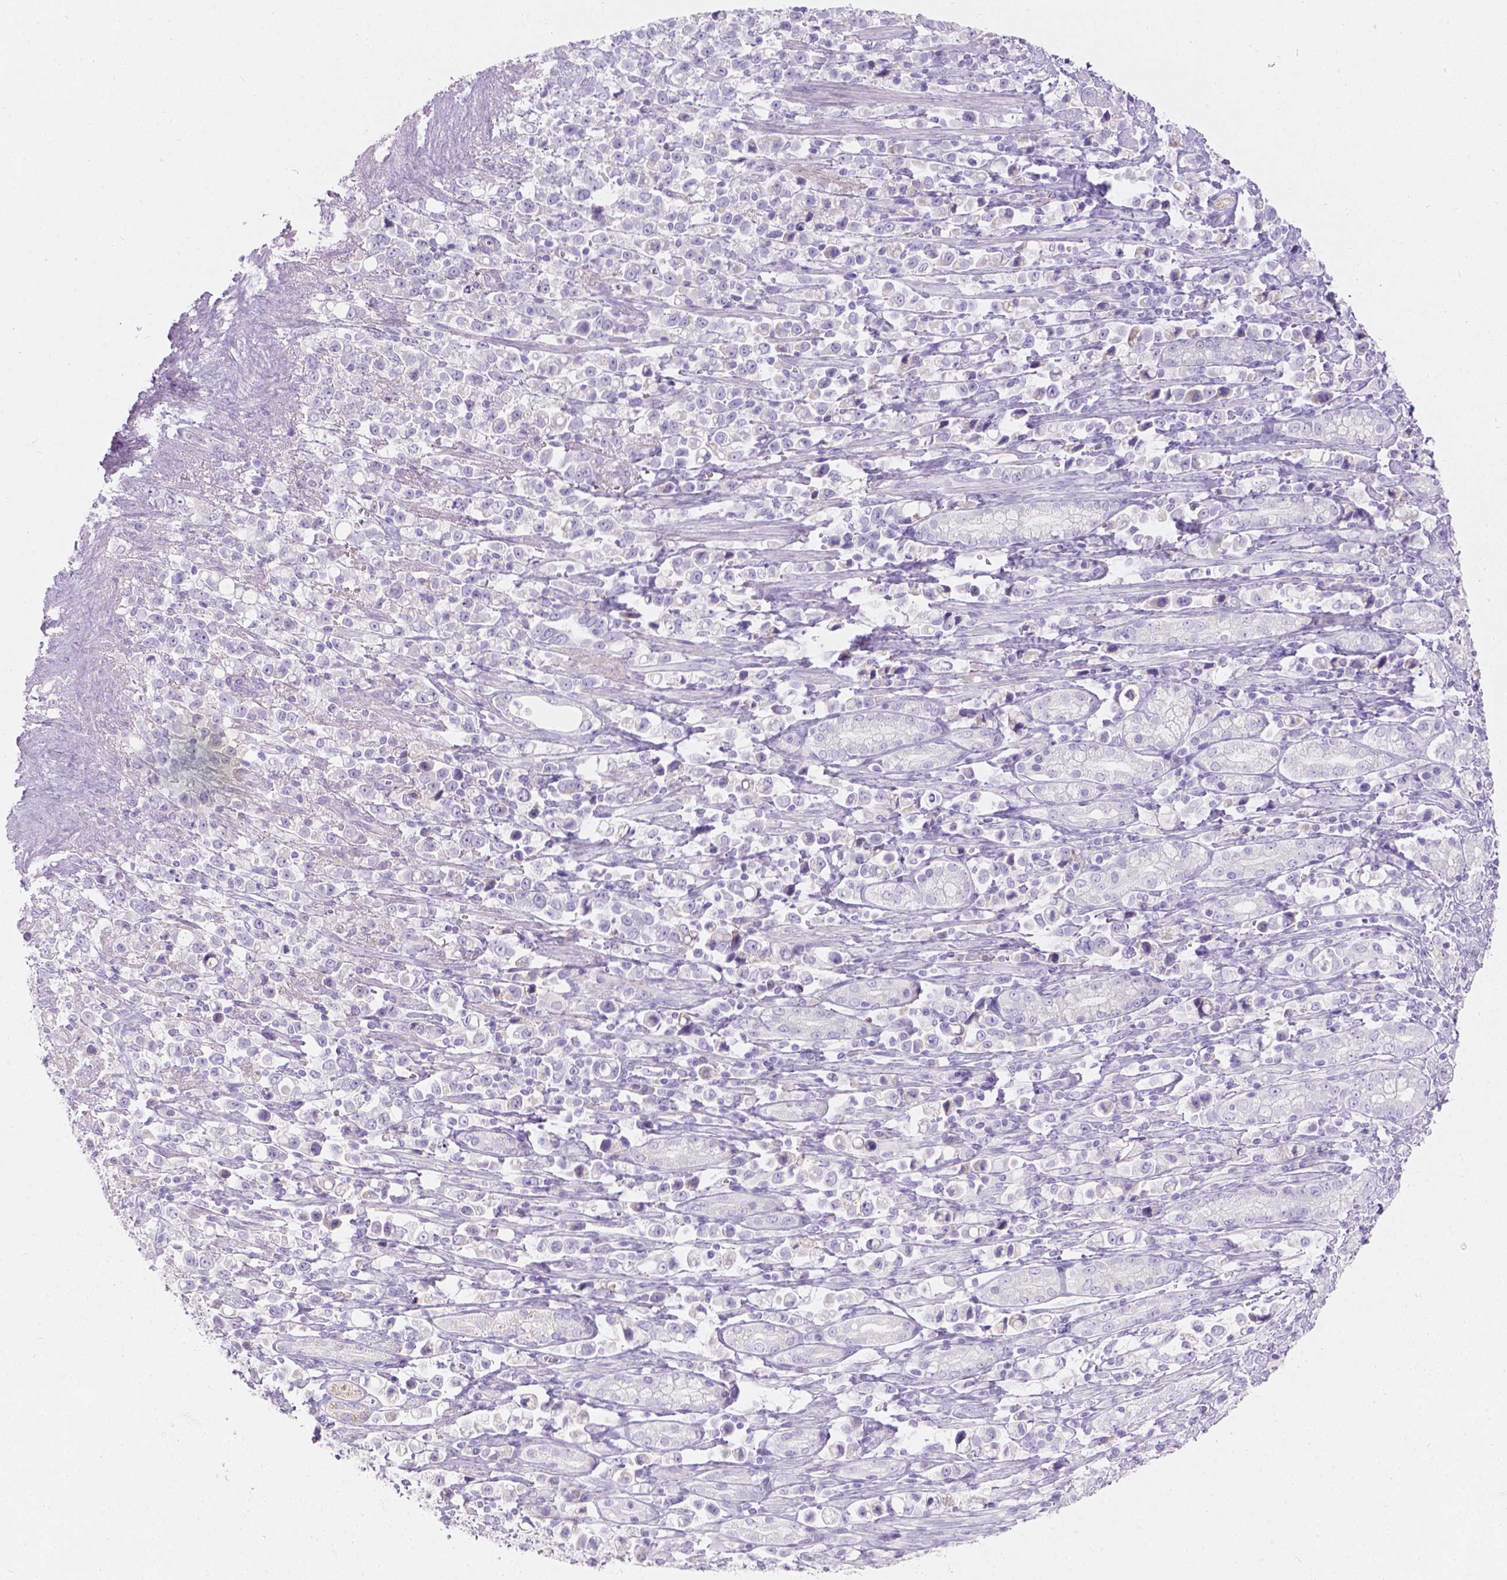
{"staining": {"intensity": "negative", "quantity": "none", "location": "none"}, "tissue": "stomach cancer", "cell_type": "Tumor cells", "image_type": "cancer", "snomed": [{"axis": "morphology", "description": "Adenocarcinoma, NOS"}, {"axis": "topography", "description": "Stomach"}], "caption": "The image exhibits no significant staining in tumor cells of adenocarcinoma (stomach).", "gene": "GAL3ST2", "patient": {"sex": "male", "age": 63}}